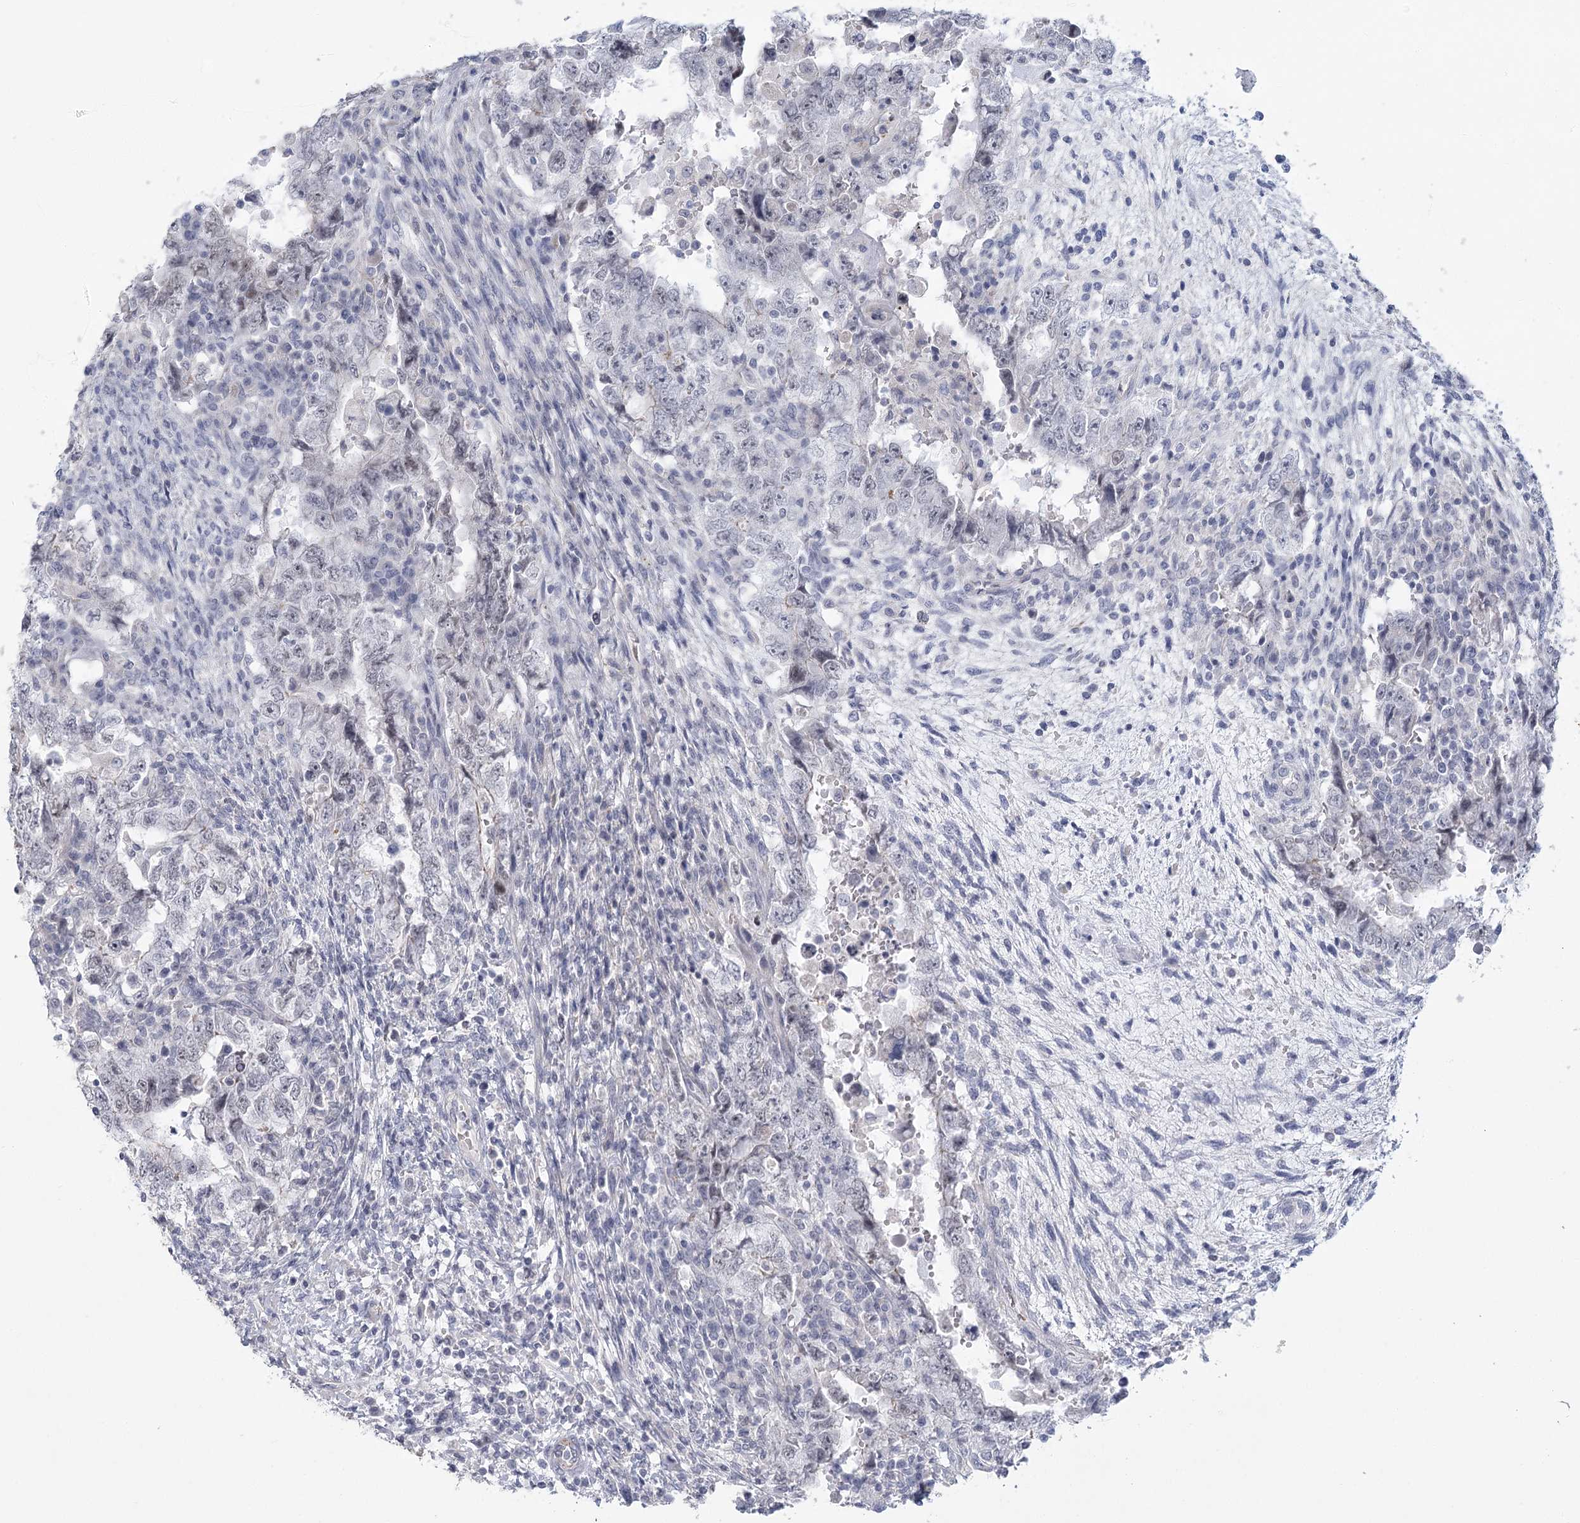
{"staining": {"intensity": "negative", "quantity": "none", "location": "none"}, "tissue": "testis cancer", "cell_type": "Tumor cells", "image_type": "cancer", "snomed": [{"axis": "morphology", "description": "Carcinoma, Embryonal, NOS"}, {"axis": "topography", "description": "Testis"}], "caption": "The image displays no staining of tumor cells in testis cancer (embryonal carcinoma).", "gene": "FAM76B", "patient": {"sex": "male", "age": 26}}